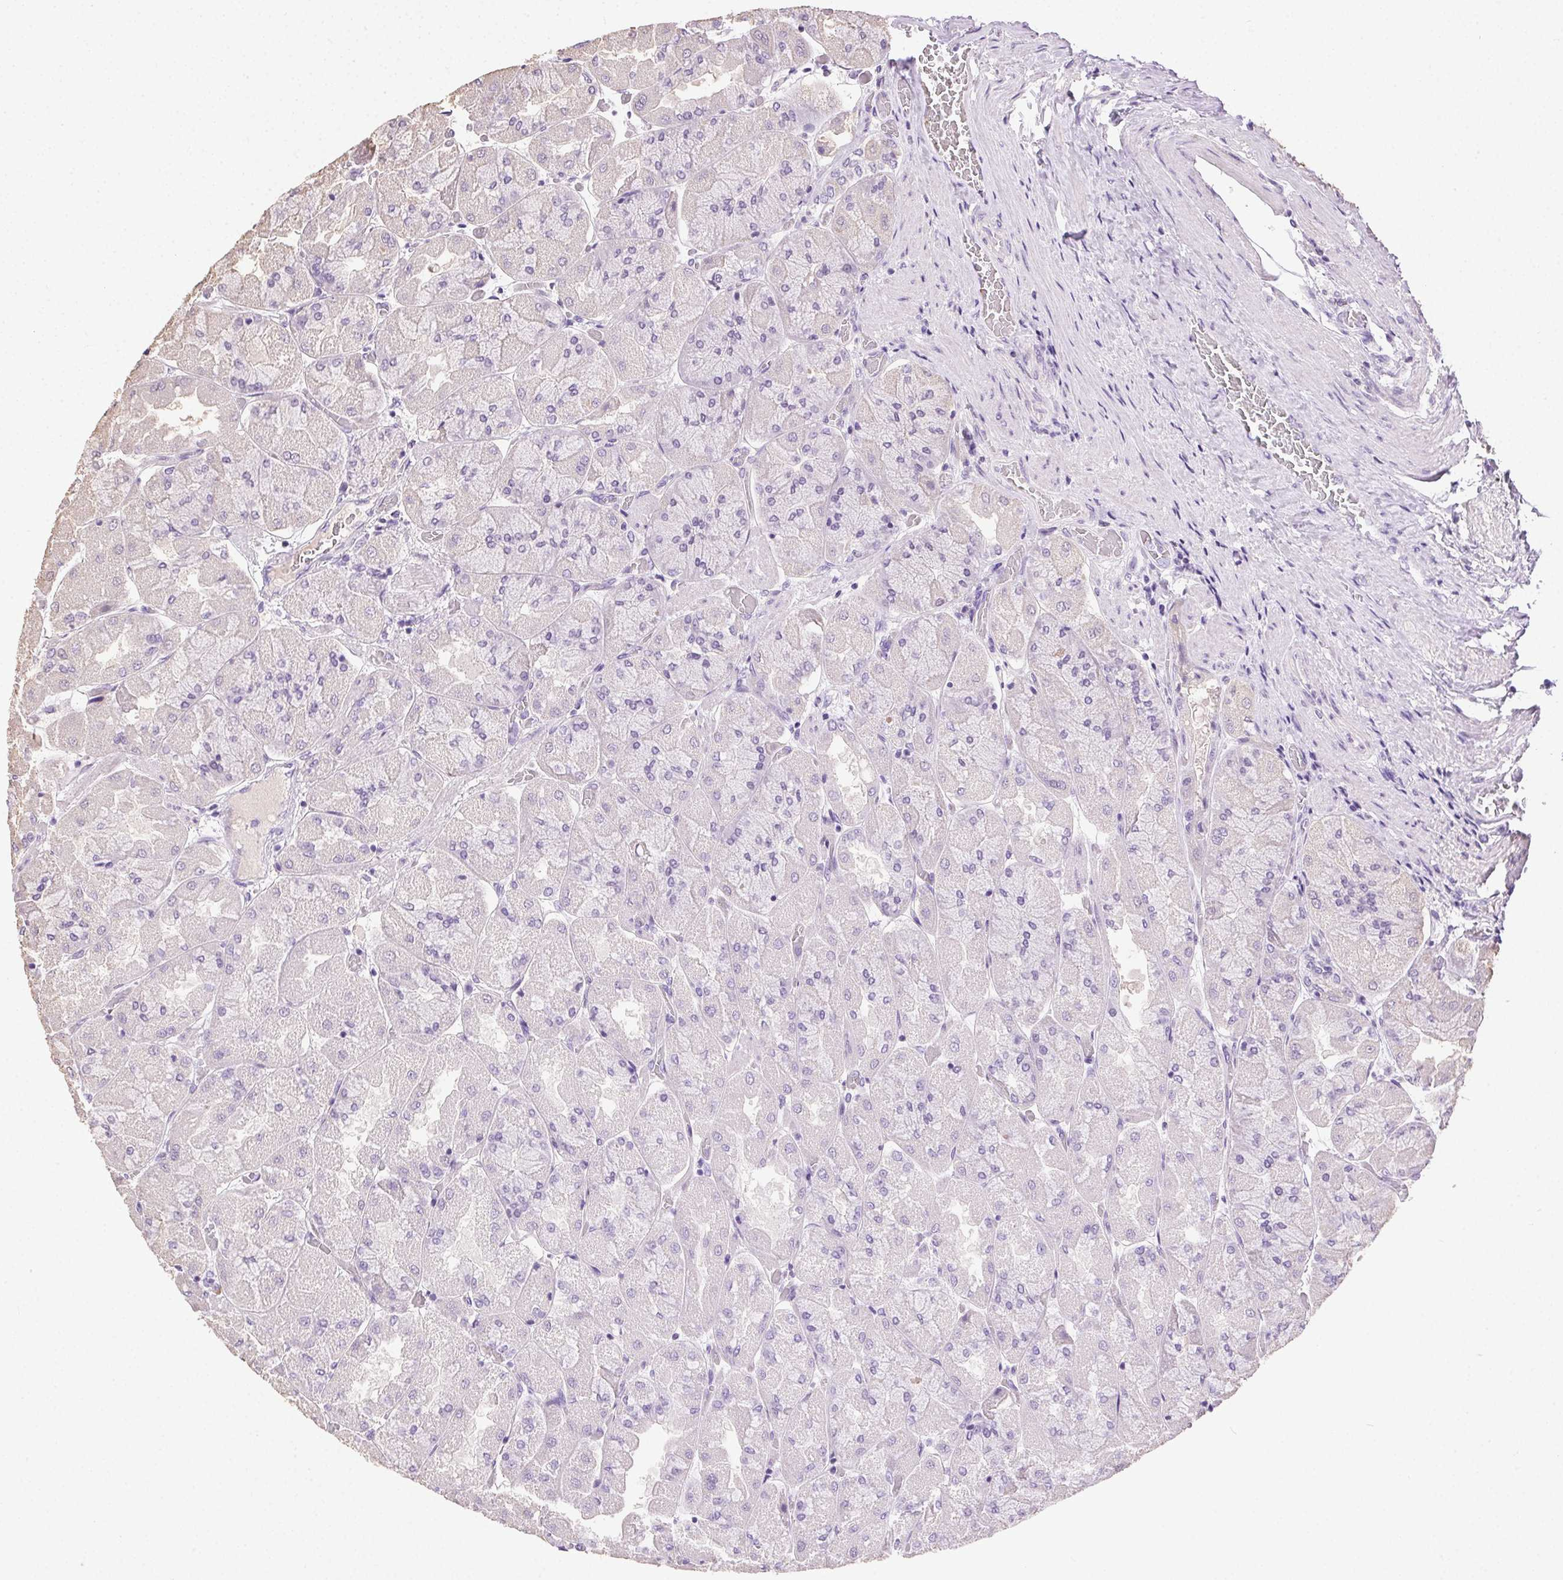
{"staining": {"intensity": "negative", "quantity": "none", "location": "none"}, "tissue": "stomach", "cell_type": "Glandular cells", "image_type": "normal", "snomed": [{"axis": "morphology", "description": "Normal tissue, NOS"}, {"axis": "topography", "description": "Stomach"}], "caption": "DAB immunohistochemical staining of normal human stomach shows no significant staining in glandular cells. Nuclei are stained in blue.", "gene": "SYCE2", "patient": {"sex": "female", "age": 61}}